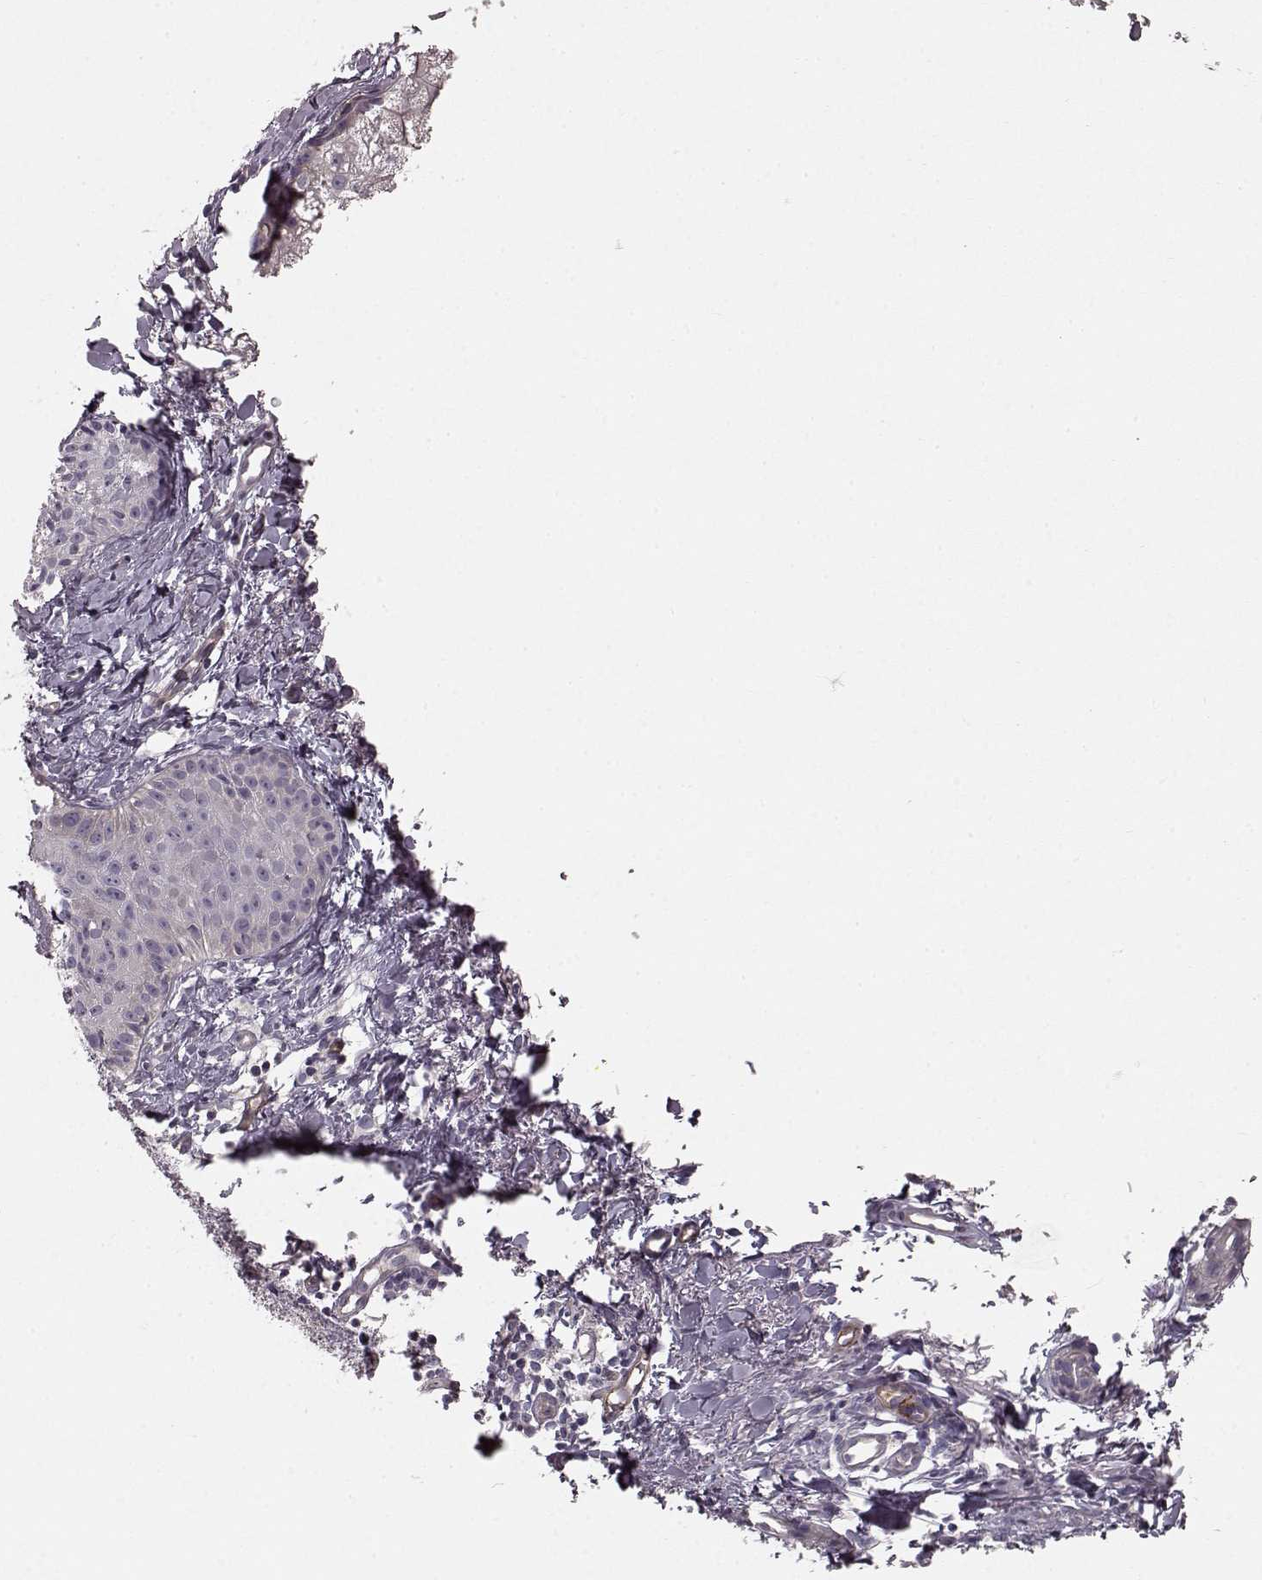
{"staining": {"intensity": "moderate", "quantity": "<25%", "location": "cytoplasmic/membranous"}, "tissue": "skin cancer", "cell_type": "Tumor cells", "image_type": "cancer", "snomed": [{"axis": "morphology", "description": "Basal cell carcinoma"}, {"axis": "topography", "description": "Skin"}], "caption": "Moderate cytoplasmic/membranous protein expression is appreciated in about <25% of tumor cells in skin cancer (basal cell carcinoma). (DAB = brown stain, brightfield microscopy at high magnification).", "gene": "SLC22A18", "patient": {"sex": "male", "age": 72}}